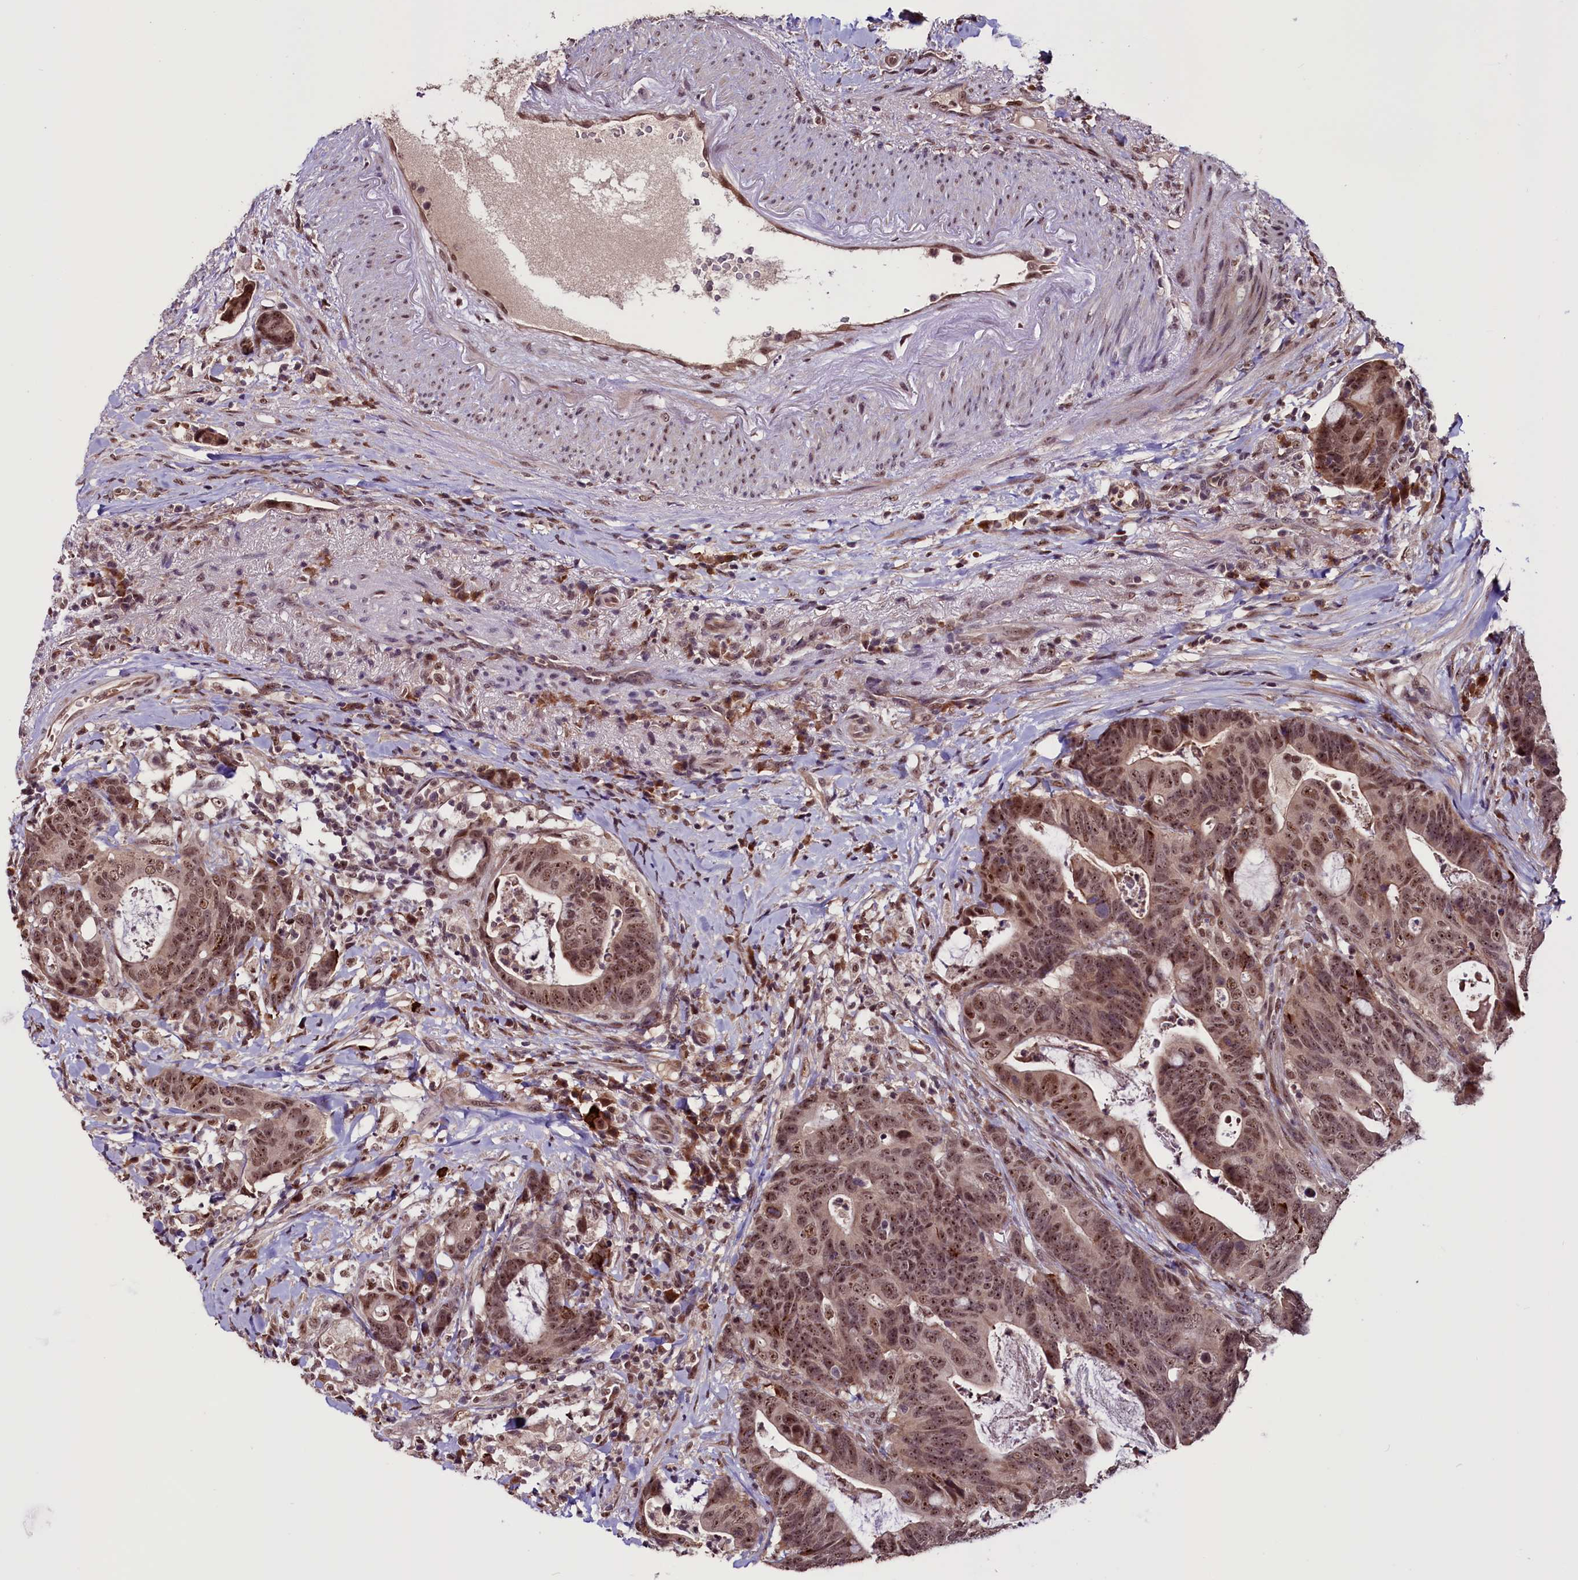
{"staining": {"intensity": "moderate", "quantity": ">75%", "location": "cytoplasmic/membranous,nuclear"}, "tissue": "colorectal cancer", "cell_type": "Tumor cells", "image_type": "cancer", "snomed": [{"axis": "morphology", "description": "Adenocarcinoma, NOS"}, {"axis": "topography", "description": "Colon"}], "caption": "DAB immunohistochemical staining of adenocarcinoma (colorectal) shows moderate cytoplasmic/membranous and nuclear protein positivity in about >75% of tumor cells.", "gene": "RNMT", "patient": {"sex": "female", "age": 82}}